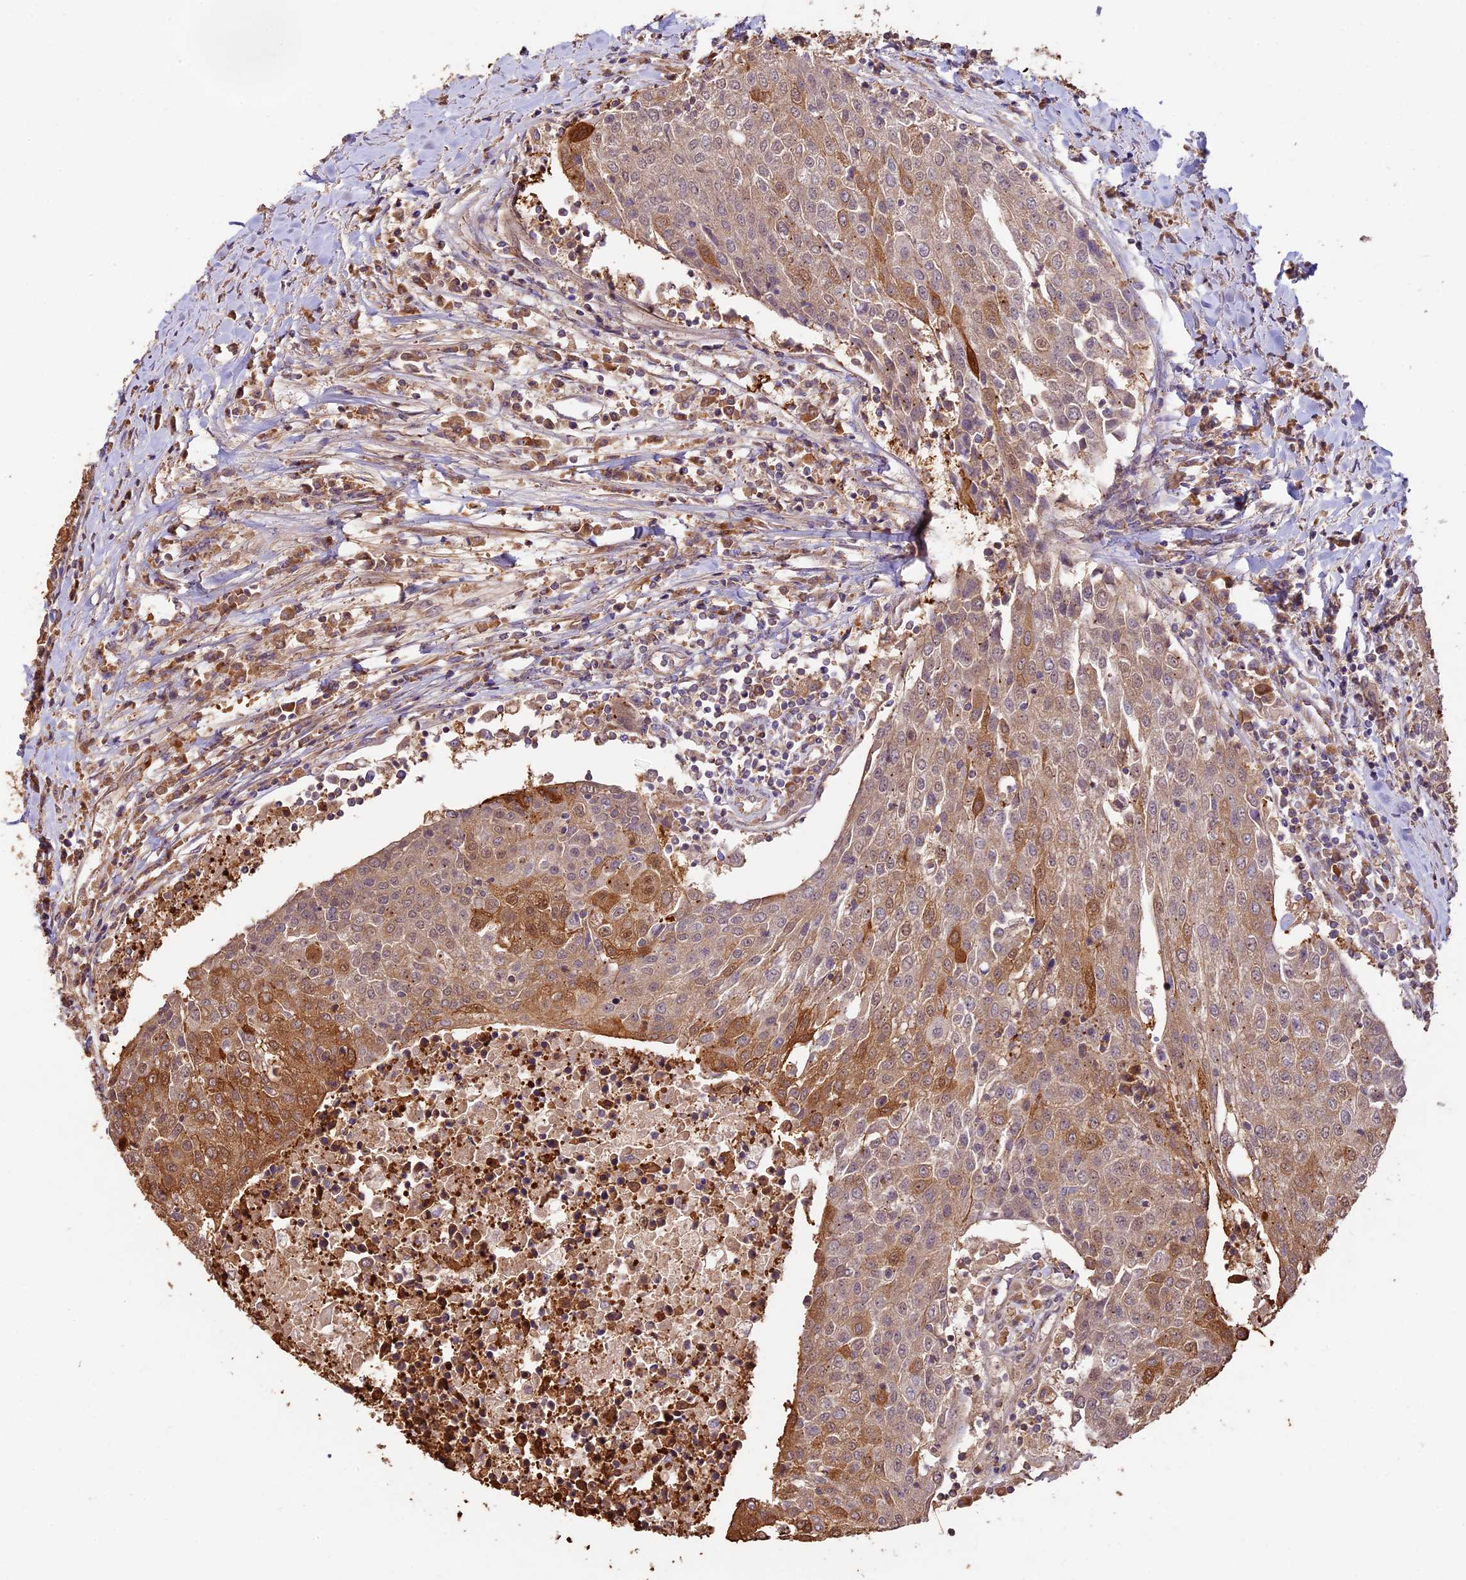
{"staining": {"intensity": "moderate", "quantity": "25%-75%", "location": "cytoplasmic/membranous,nuclear"}, "tissue": "urothelial cancer", "cell_type": "Tumor cells", "image_type": "cancer", "snomed": [{"axis": "morphology", "description": "Urothelial carcinoma, High grade"}, {"axis": "topography", "description": "Urinary bladder"}], "caption": "Brown immunohistochemical staining in human urothelial cancer shows moderate cytoplasmic/membranous and nuclear staining in approximately 25%-75% of tumor cells.", "gene": "BCAS4", "patient": {"sex": "female", "age": 85}}